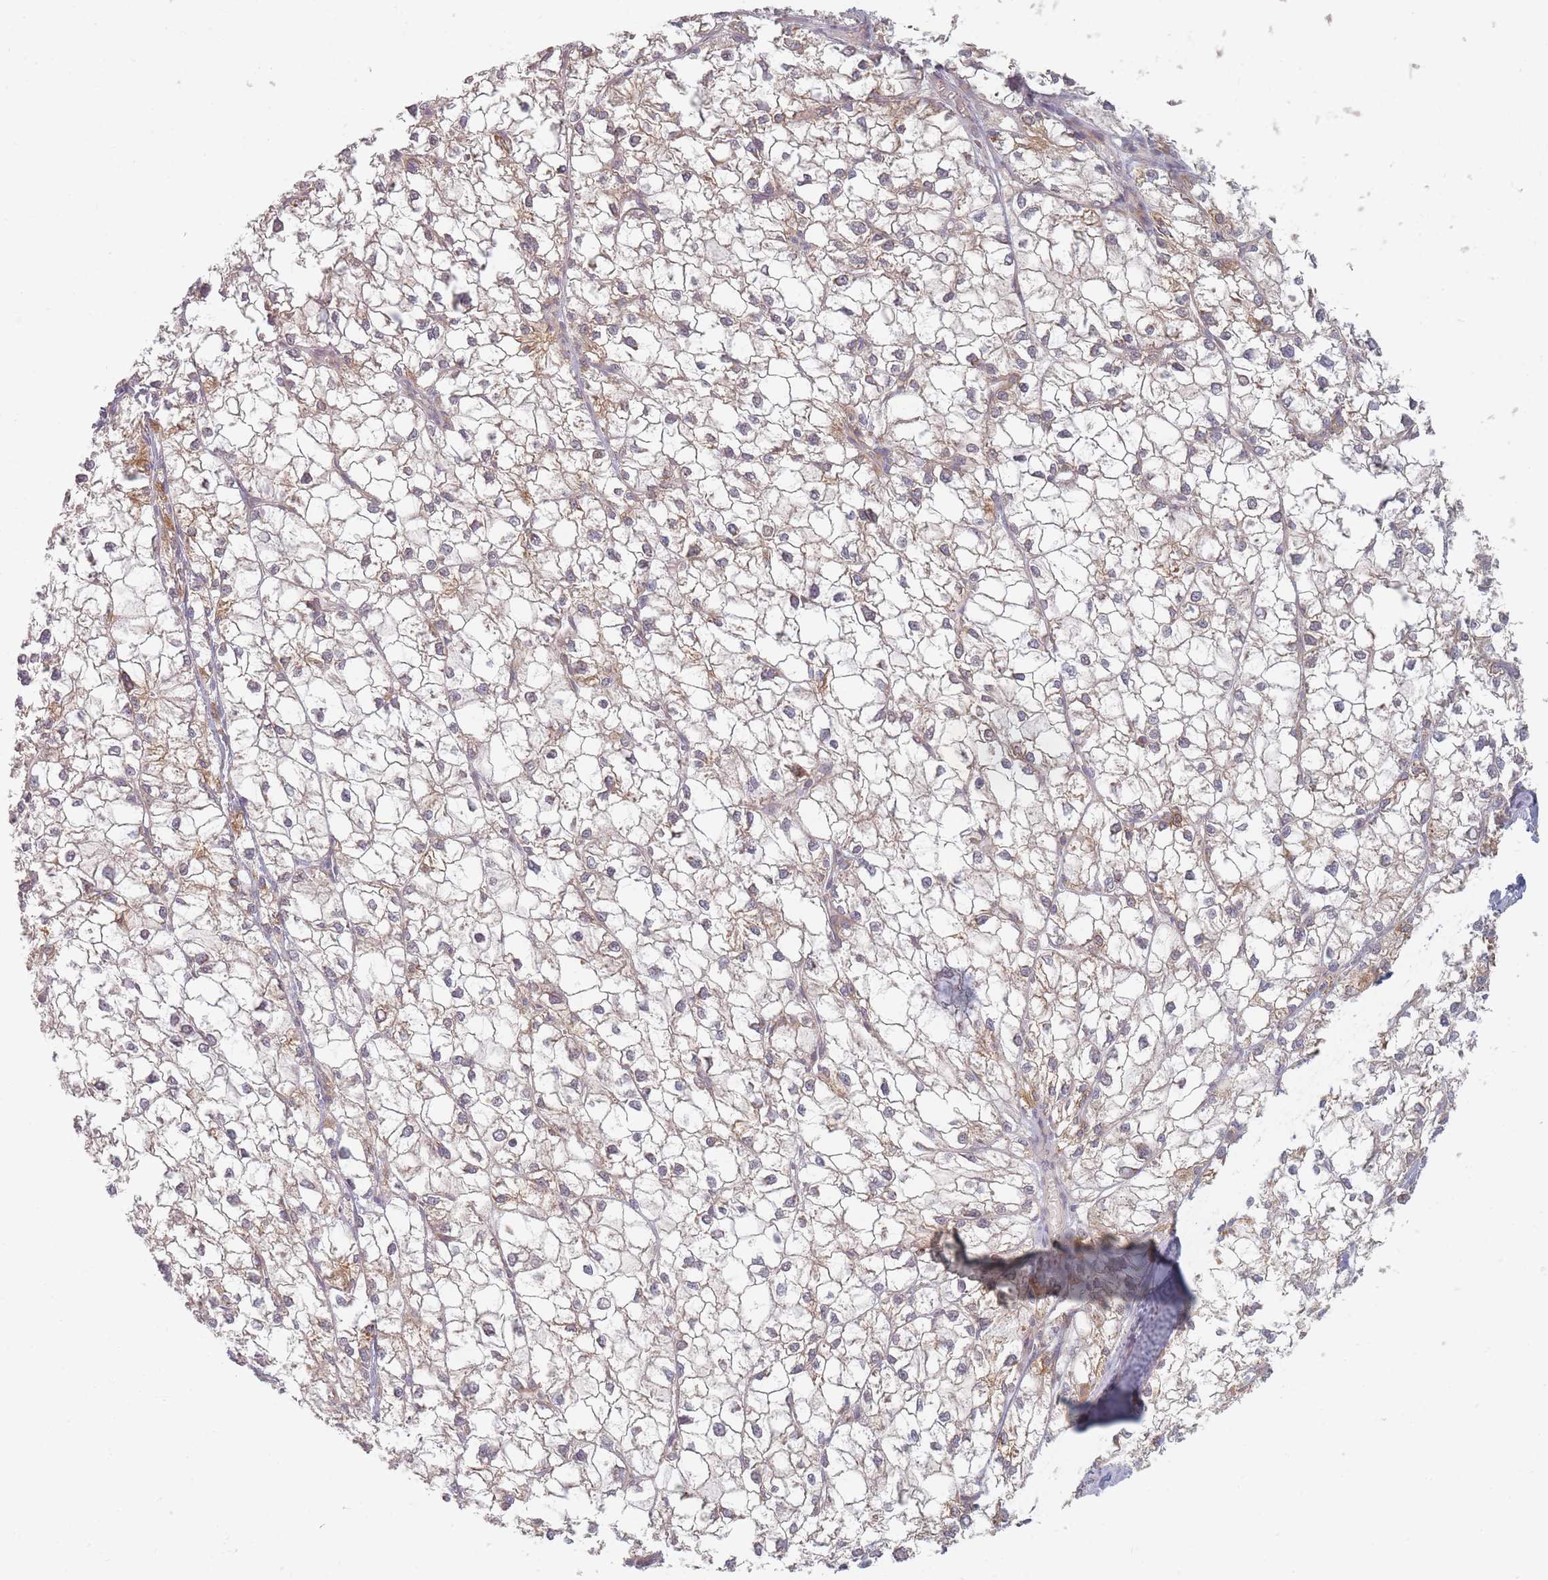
{"staining": {"intensity": "moderate", "quantity": "<25%", "location": "cytoplasmic/membranous"}, "tissue": "liver cancer", "cell_type": "Tumor cells", "image_type": "cancer", "snomed": [{"axis": "morphology", "description": "Carcinoma, Hepatocellular, NOS"}, {"axis": "topography", "description": "Liver"}], "caption": "An image of human liver cancer (hepatocellular carcinoma) stained for a protein demonstrates moderate cytoplasmic/membranous brown staining in tumor cells.", "gene": "SLC35F3", "patient": {"sex": "female", "age": 43}}